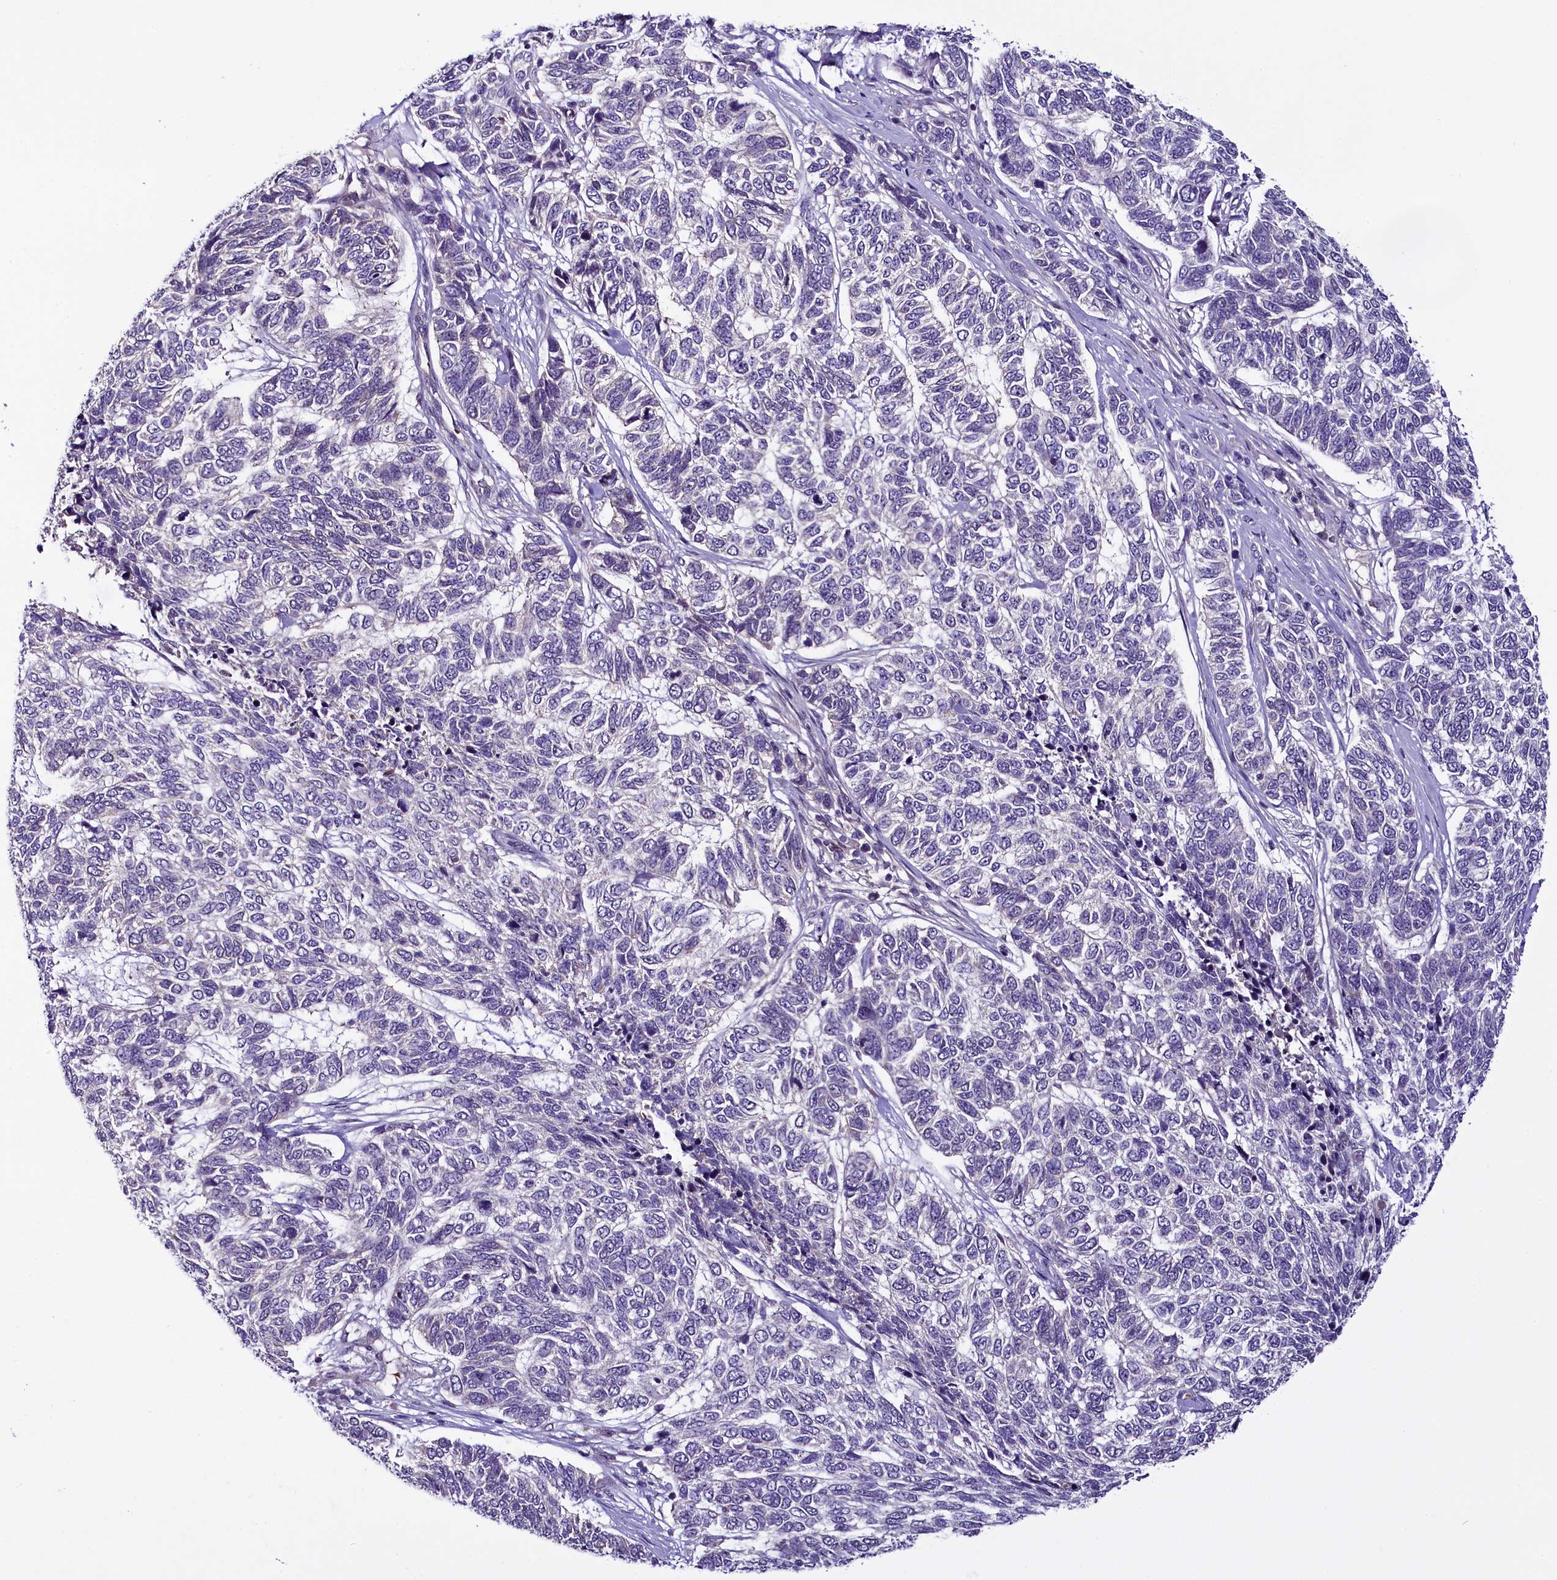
{"staining": {"intensity": "negative", "quantity": "none", "location": "none"}, "tissue": "skin cancer", "cell_type": "Tumor cells", "image_type": "cancer", "snomed": [{"axis": "morphology", "description": "Basal cell carcinoma"}, {"axis": "topography", "description": "Skin"}], "caption": "There is no significant positivity in tumor cells of skin cancer (basal cell carcinoma).", "gene": "C9orf40", "patient": {"sex": "female", "age": 65}}